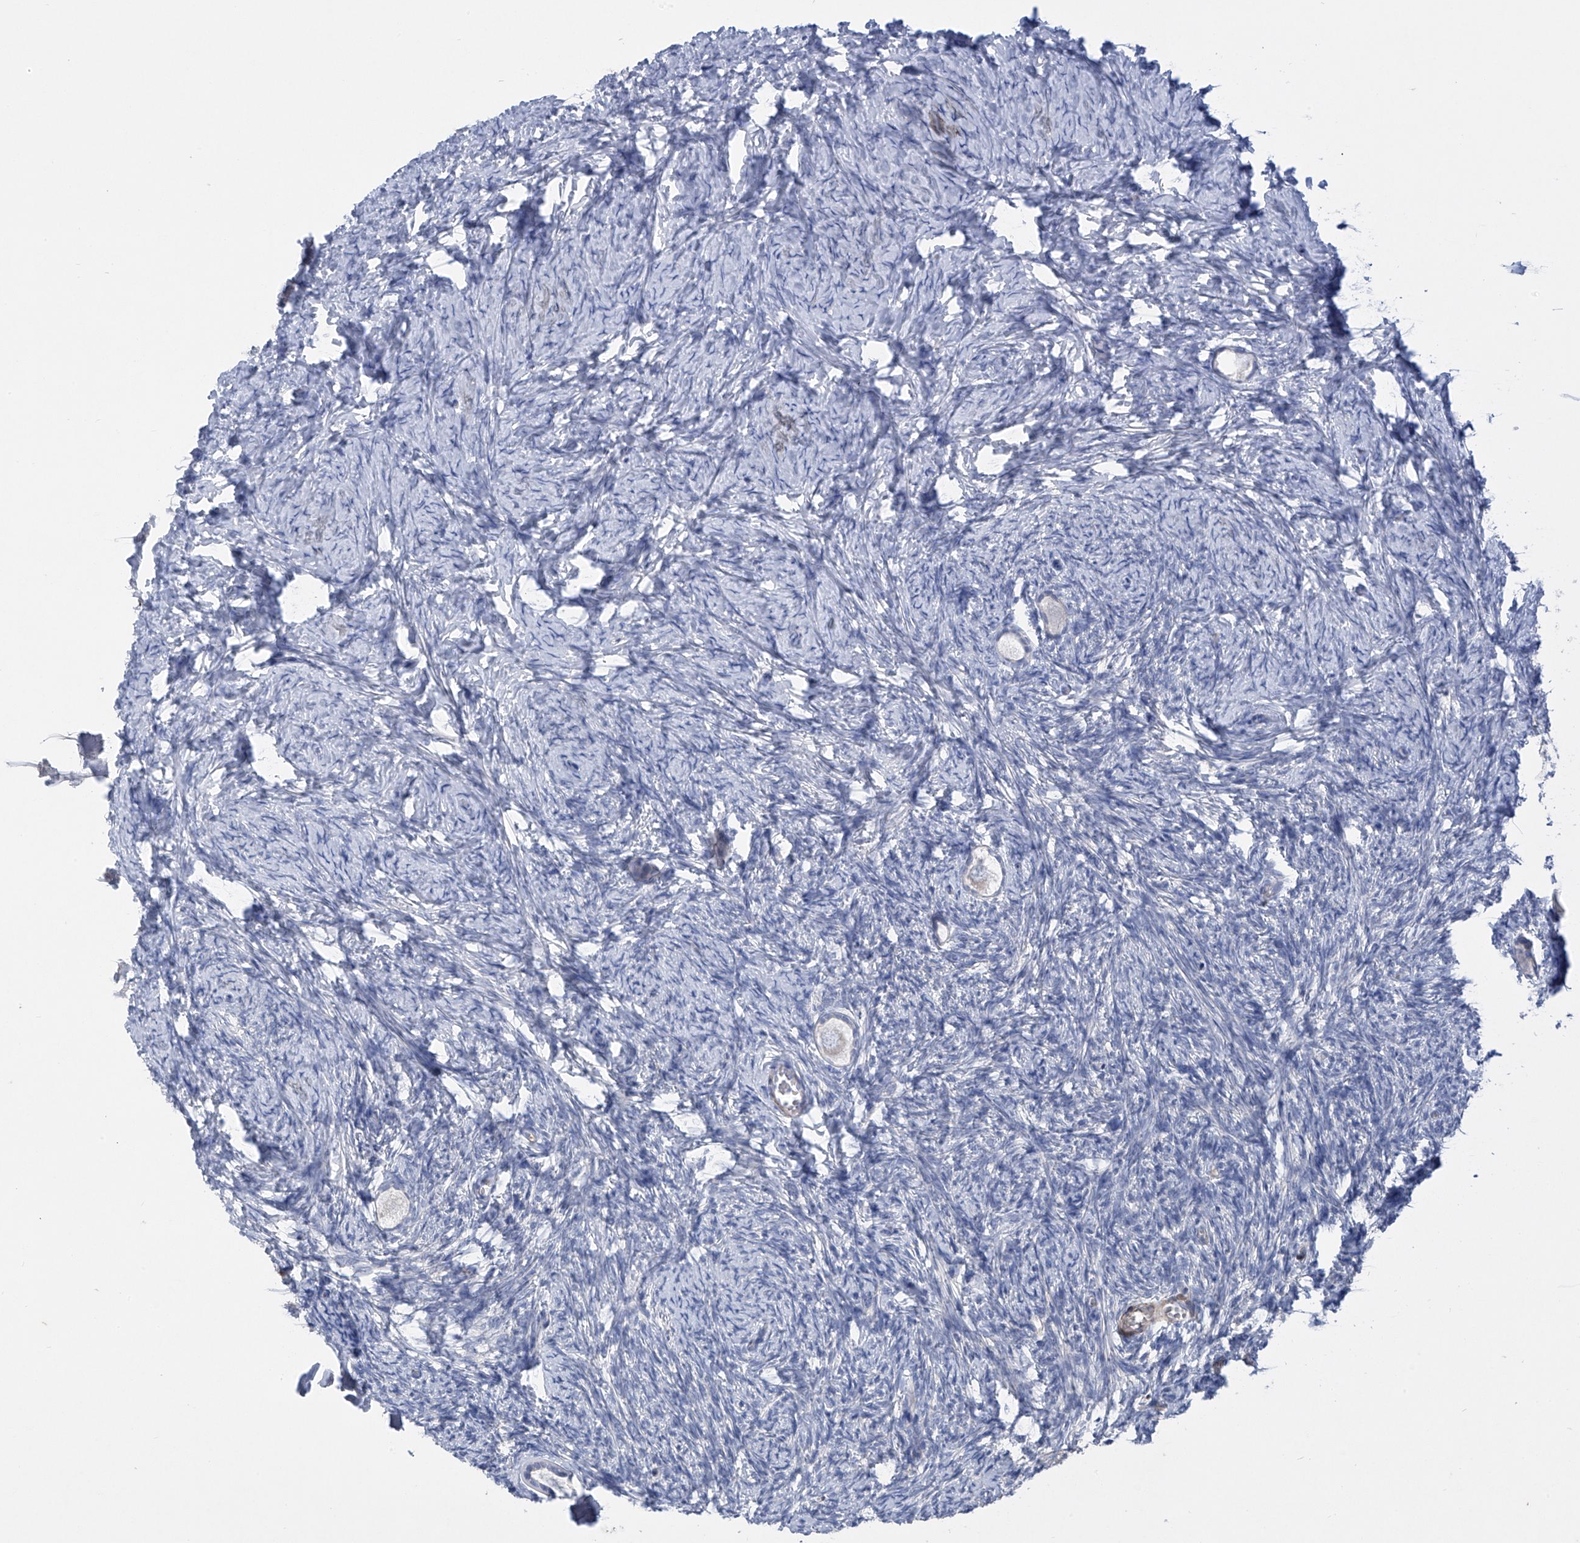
{"staining": {"intensity": "negative", "quantity": "none", "location": "none"}, "tissue": "ovary", "cell_type": "Follicle cells", "image_type": "normal", "snomed": [{"axis": "morphology", "description": "Normal tissue, NOS"}, {"axis": "topography", "description": "Ovary"}], "caption": "This is a image of immunohistochemistry (IHC) staining of normal ovary, which shows no positivity in follicle cells.", "gene": "SLCO4A1", "patient": {"sex": "female", "age": 27}}